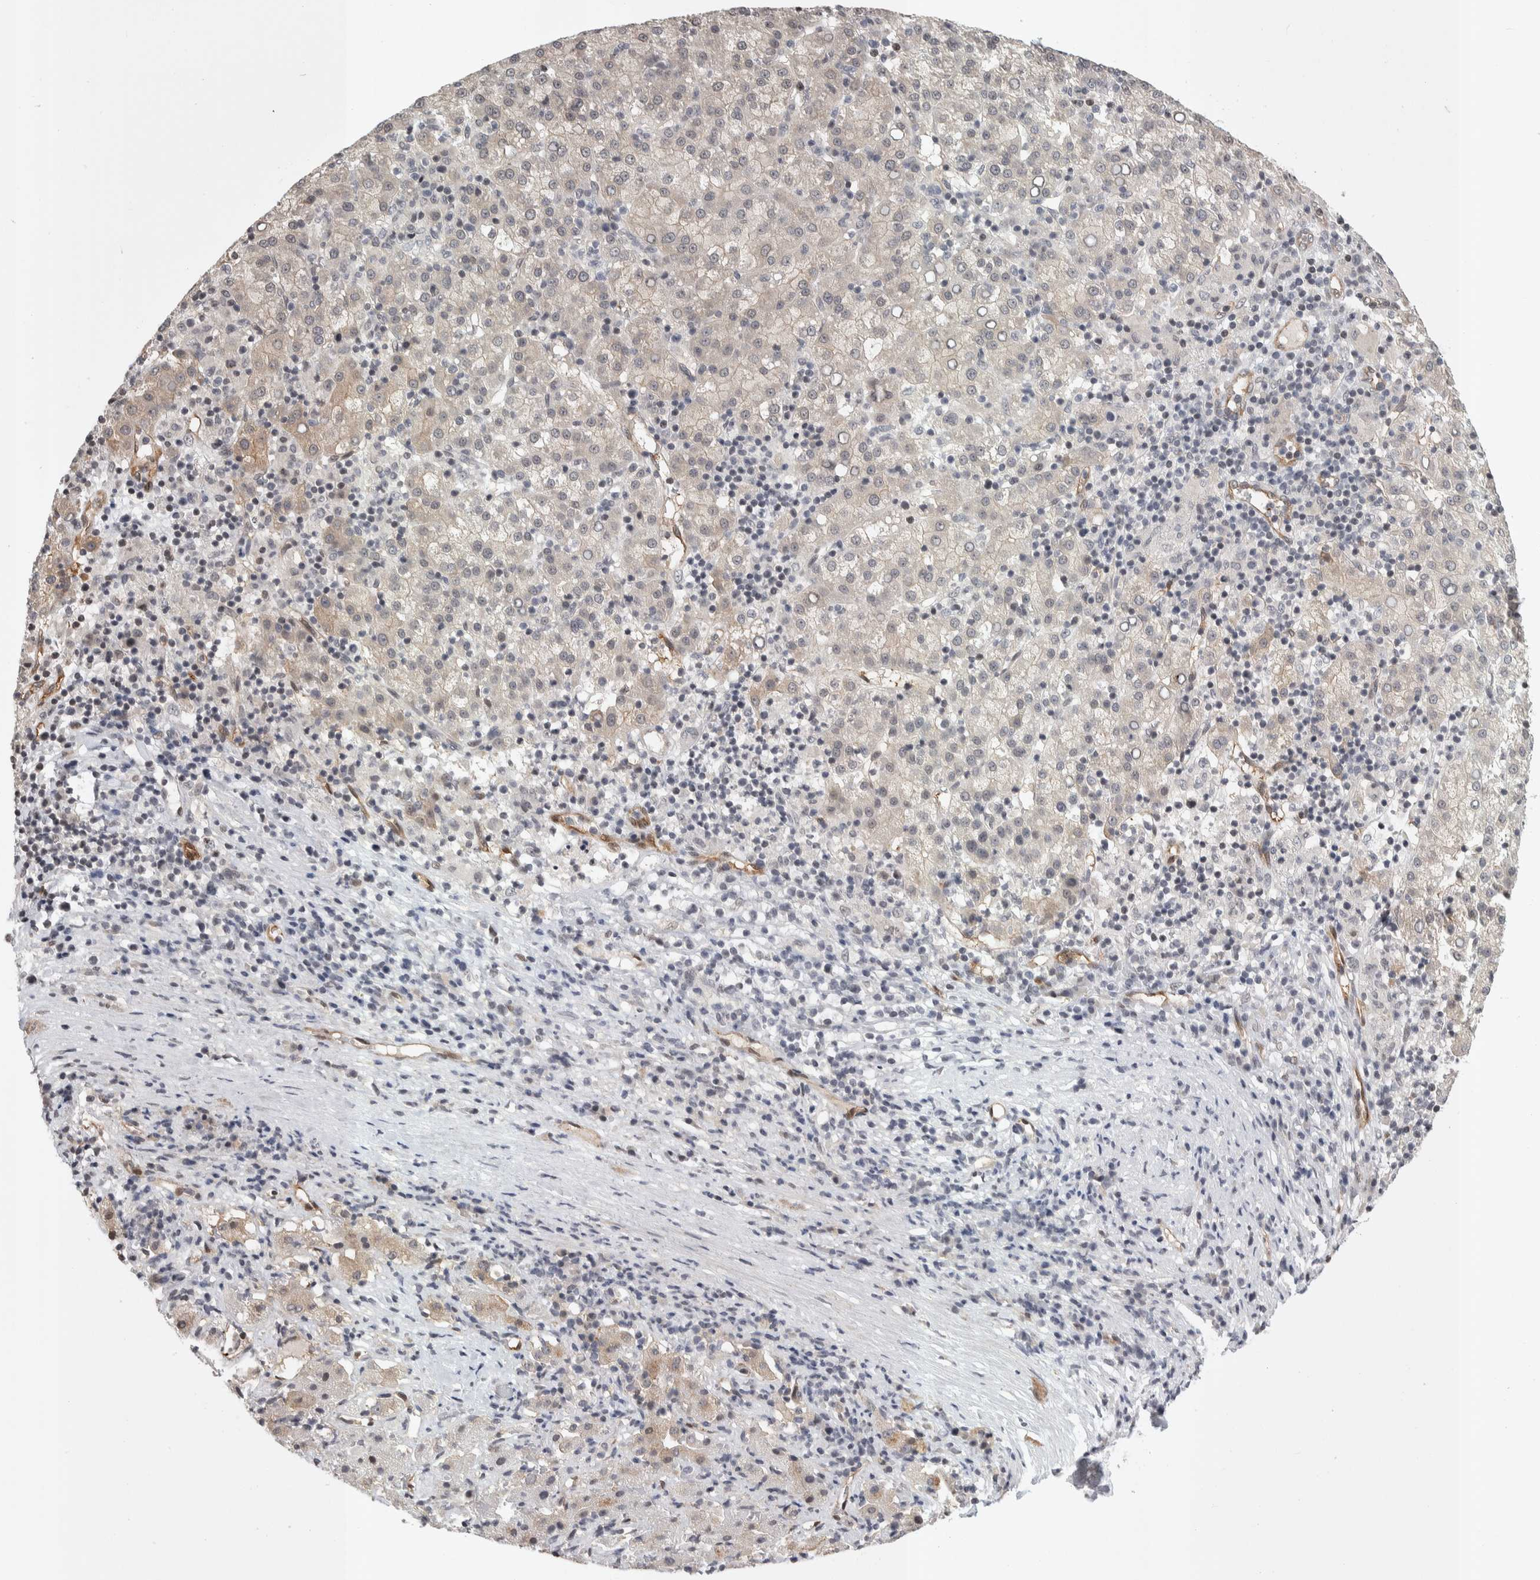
{"staining": {"intensity": "weak", "quantity": "<25%", "location": "cytoplasmic/membranous"}, "tissue": "liver cancer", "cell_type": "Tumor cells", "image_type": "cancer", "snomed": [{"axis": "morphology", "description": "Carcinoma, Hepatocellular, NOS"}, {"axis": "topography", "description": "Liver"}], "caption": "Tumor cells show no significant protein positivity in liver hepatocellular carcinoma.", "gene": "ZSCAN21", "patient": {"sex": "female", "age": 58}}